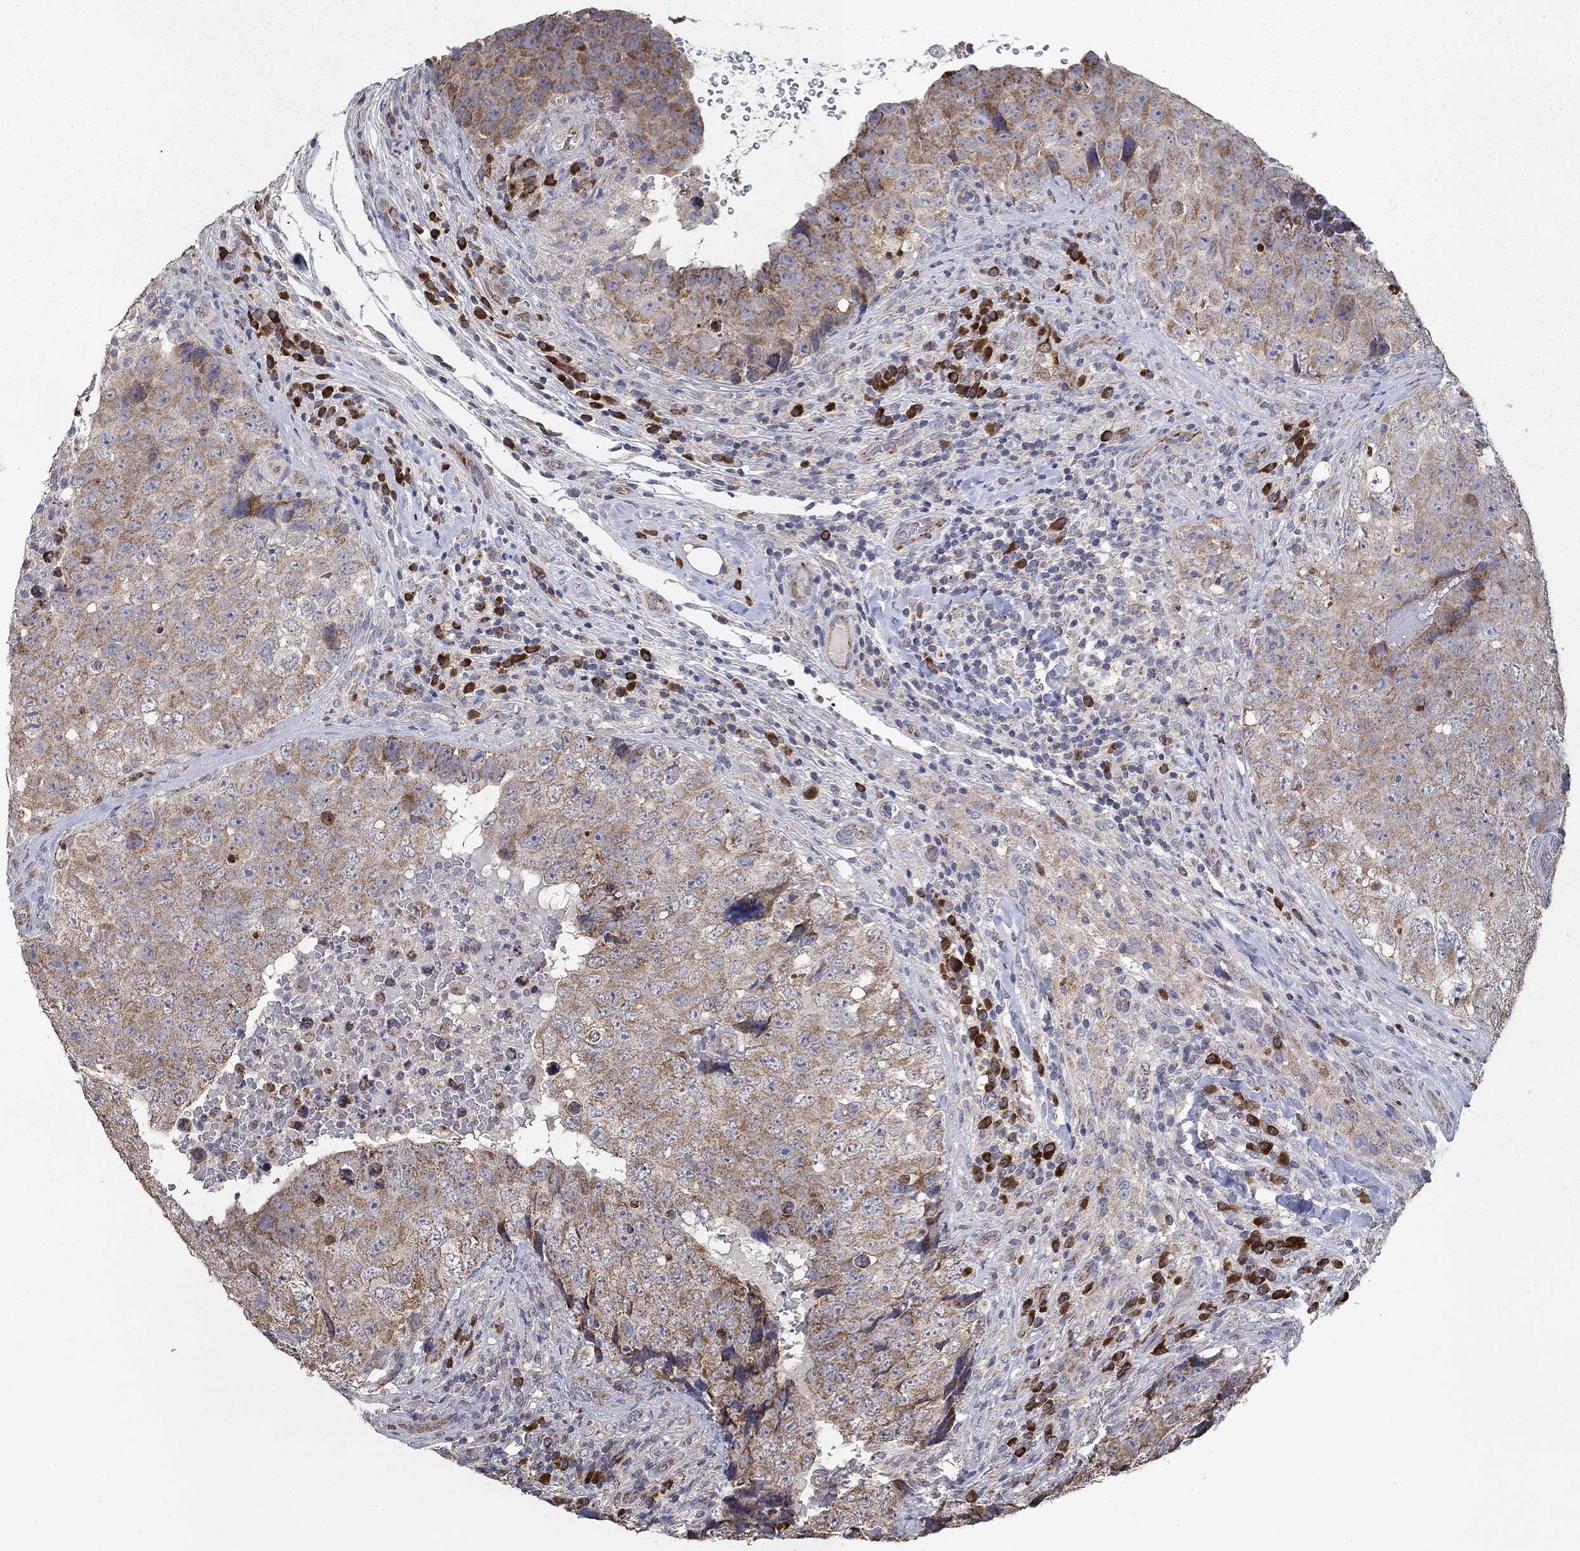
{"staining": {"intensity": "moderate", "quantity": "25%-75%", "location": "cytoplasmic/membranous"}, "tissue": "testis cancer", "cell_type": "Tumor cells", "image_type": "cancer", "snomed": [{"axis": "morphology", "description": "Seminoma, NOS"}, {"axis": "topography", "description": "Testis"}], "caption": "This photomicrograph reveals testis seminoma stained with IHC to label a protein in brown. The cytoplasmic/membranous of tumor cells show moderate positivity for the protein. Nuclei are counter-stained blue.", "gene": "HID1", "patient": {"sex": "male", "age": 34}}